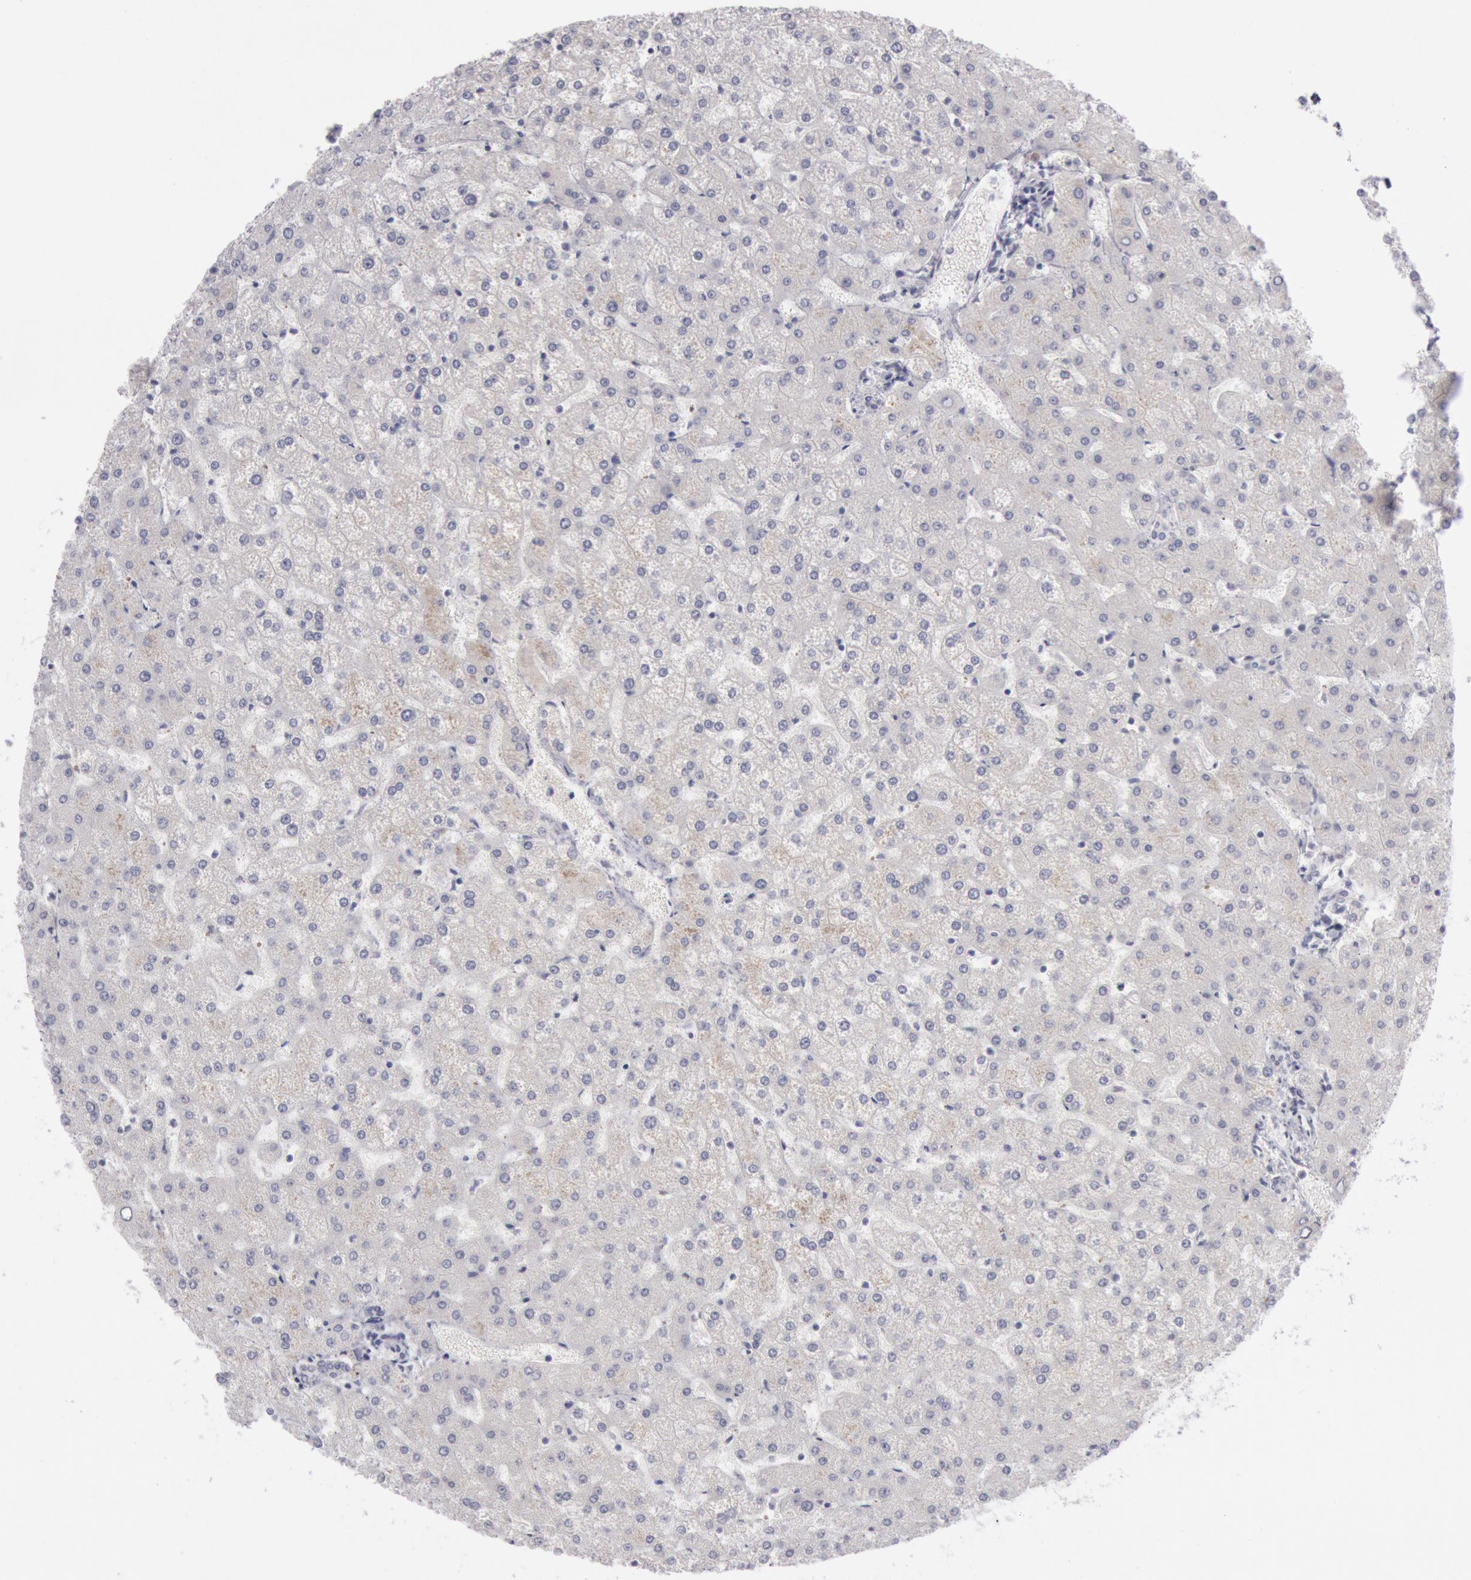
{"staining": {"intensity": "negative", "quantity": "none", "location": "none"}, "tissue": "liver", "cell_type": "Cholangiocytes", "image_type": "normal", "snomed": [{"axis": "morphology", "description": "Normal tissue, NOS"}, {"axis": "topography", "description": "Liver"}], "caption": "Immunohistochemistry (IHC) of benign liver displays no staining in cholangiocytes. Nuclei are stained in blue.", "gene": "KRT16", "patient": {"sex": "female", "age": 32}}